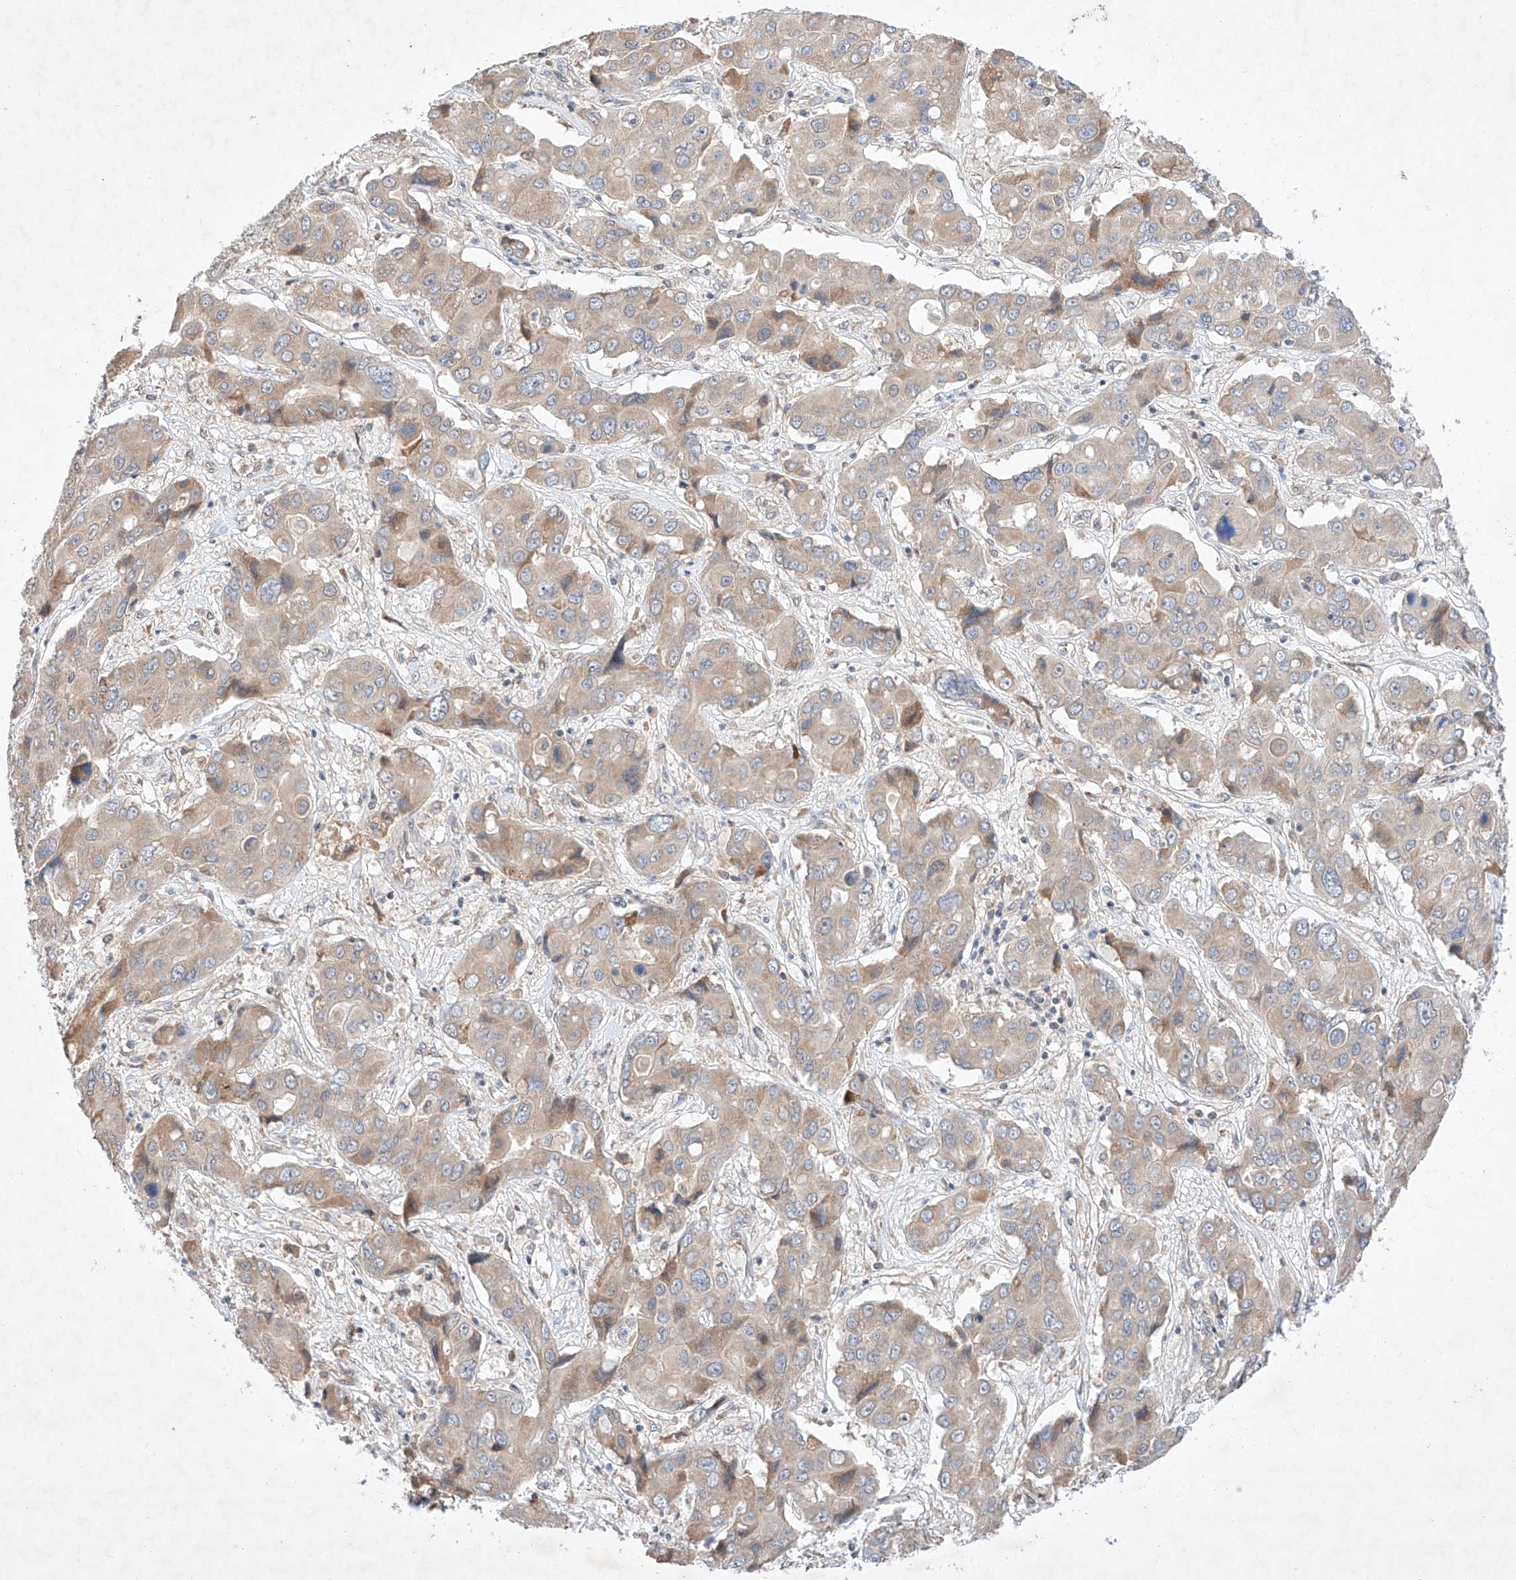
{"staining": {"intensity": "weak", "quantity": "<25%", "location": "cytoplasmic/membranous"}, "tissue": "liver cancer", "cell_type": "Tumor cells", "image_type": "cancer", "snomed": [{"axis": "morphology", "description": "Cholangiocarcinoma"}, {"axis": "topography", "description": "Liver"}], "caption": "An immunohistochemistry (IHC) photomicrograph of liver cholangiocarcinoma is shown. There is no staining in tumor cells of liver cholangiocarcinoma. (DAB IHC with hematoxylin counter stain).", "gene": "C6orf118", "patient": {"sex": "male", "age": 67}}